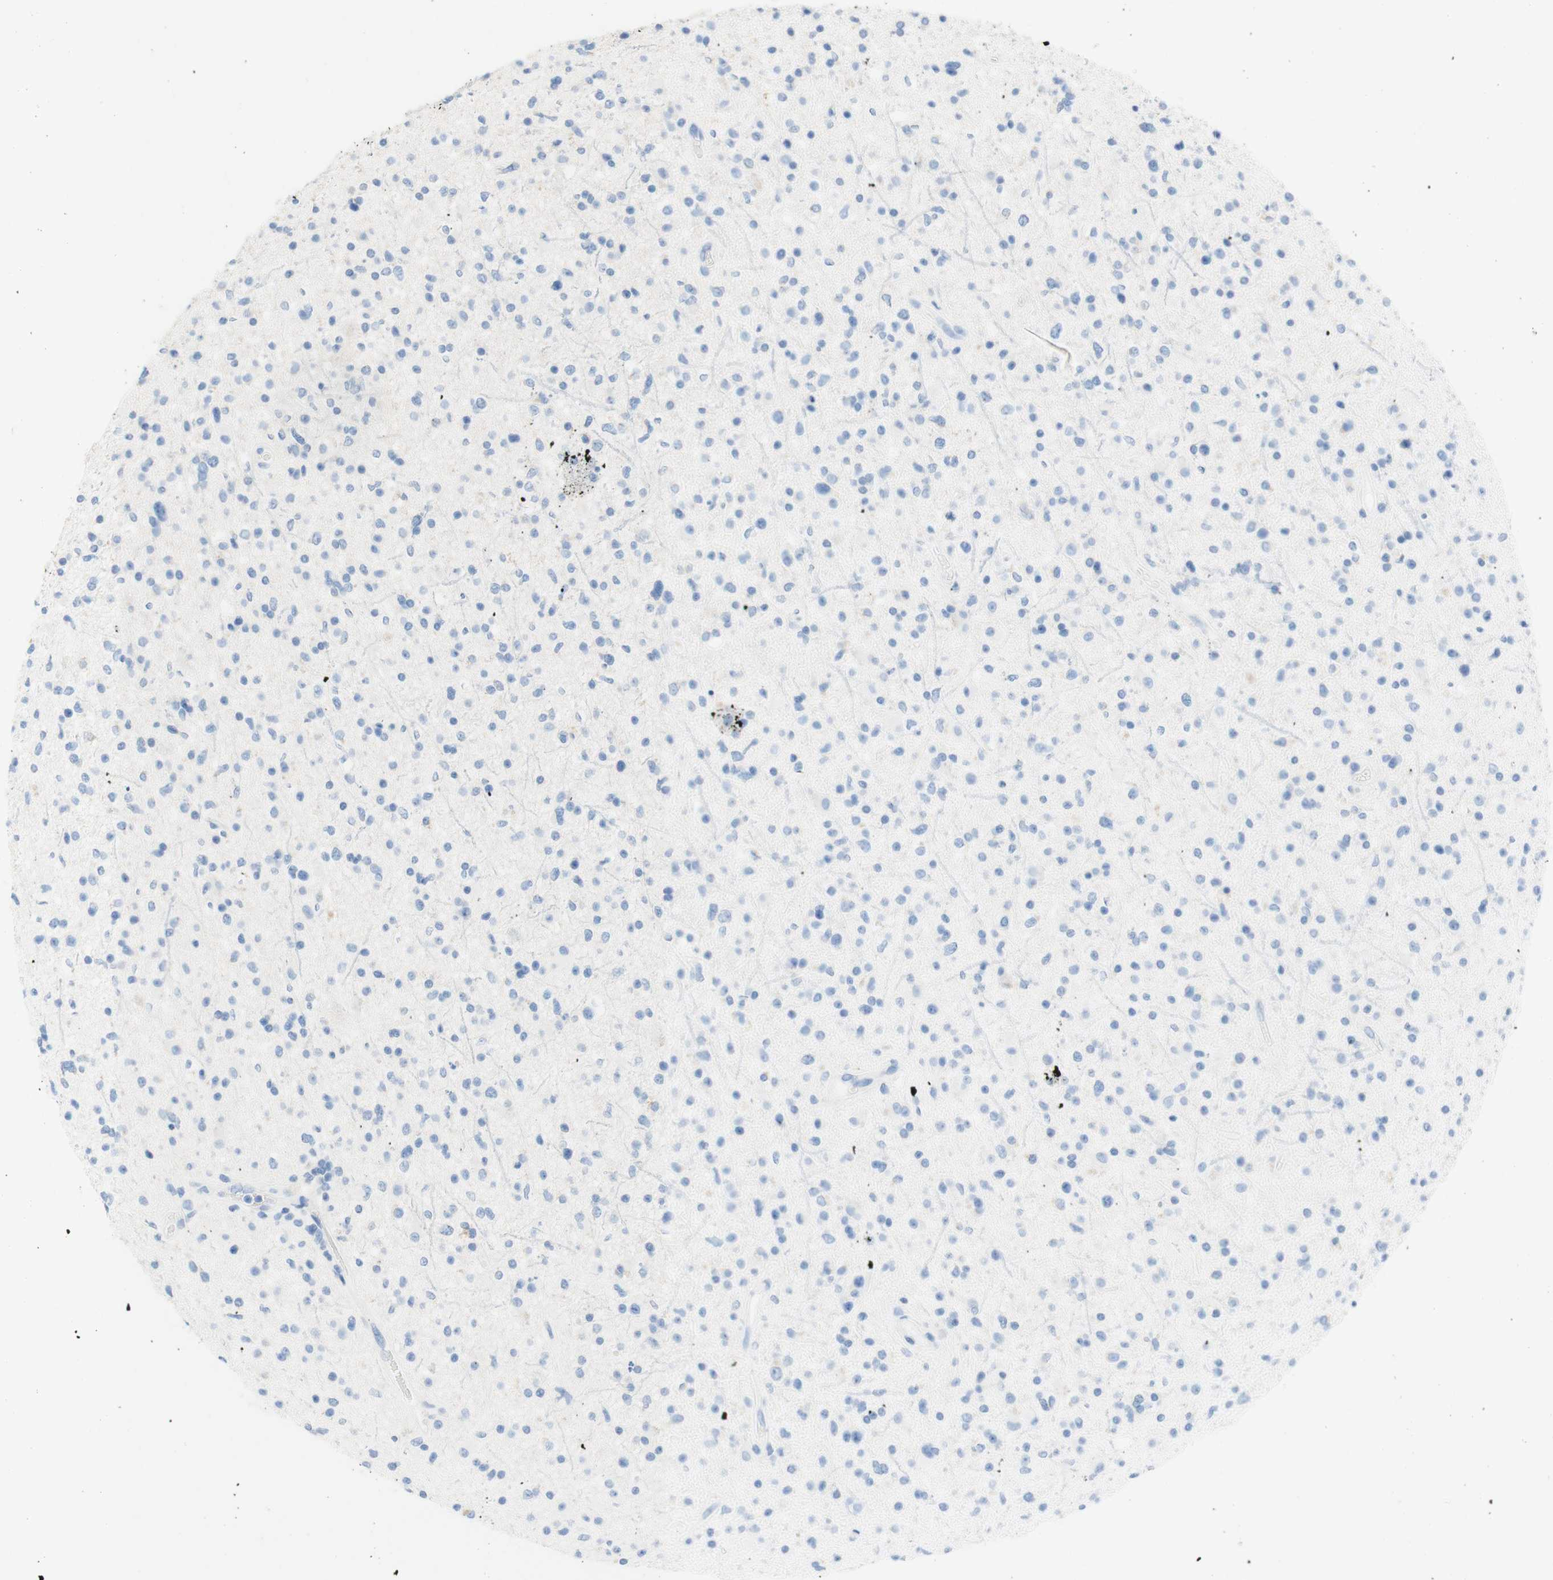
{"staining": {"intensity": "negative", "quantity": "none", "location": "none"}, "tissue": "glioma", "cell_type": "Tumor cells", "image_type": "cancer", "snomed": [{"axis": "morphology", "description": "Glioma, malignant, High grade"}, {"axis": "topography", "description": "Brain"}], "caption": "Glioma was stained to show a protein in brown. There is no significant positivity in tumor cells. Brightfield microscopy of immunohistochemistry stained with DAB (brown) and hematoxylin (blue), captured at high magnification.", "gene": "CEACAM1", "patient": {"sex": "male", "age": 33}}